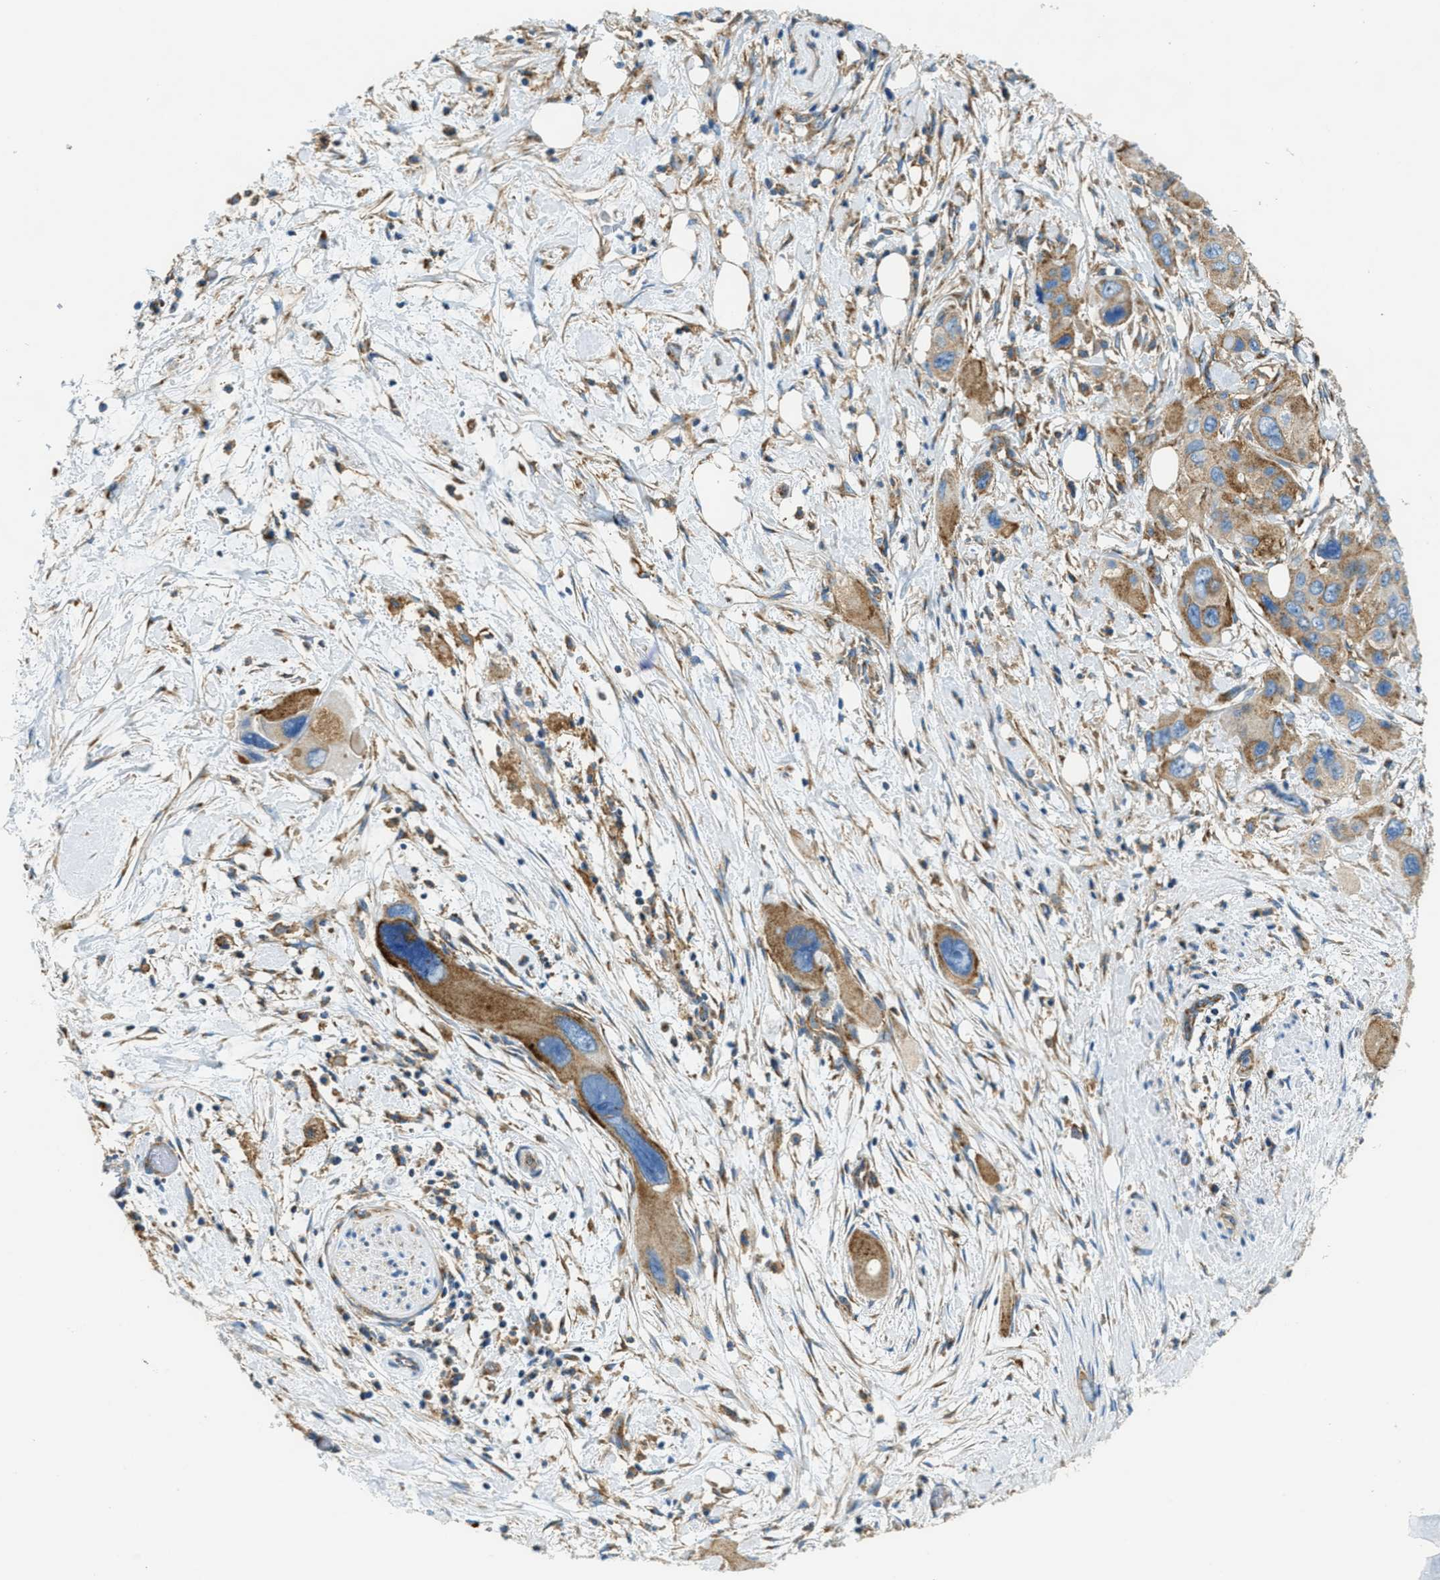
{"staining": {"intensity": "moderate", "quantity": ">75%", "location": "cytoplasmic/membranous"}, "tissue": "pancreatic cancer", "cell_type": "Tumor cells", "image_type": "cancer", "snomed": [{"axis": "morphology", "description": "Adenocarcinoma, NOS"}, {"axis": "topography", "description": "Pancreas"}], "caption": "This is an image of IHC staining of adenocarcinoma (pancreatic), which shows moderate positivity in the cytoplasmic/membranous of tumor cells.", "gene": "AP2B1", "patient": {"sex": "male", "age": 73}}